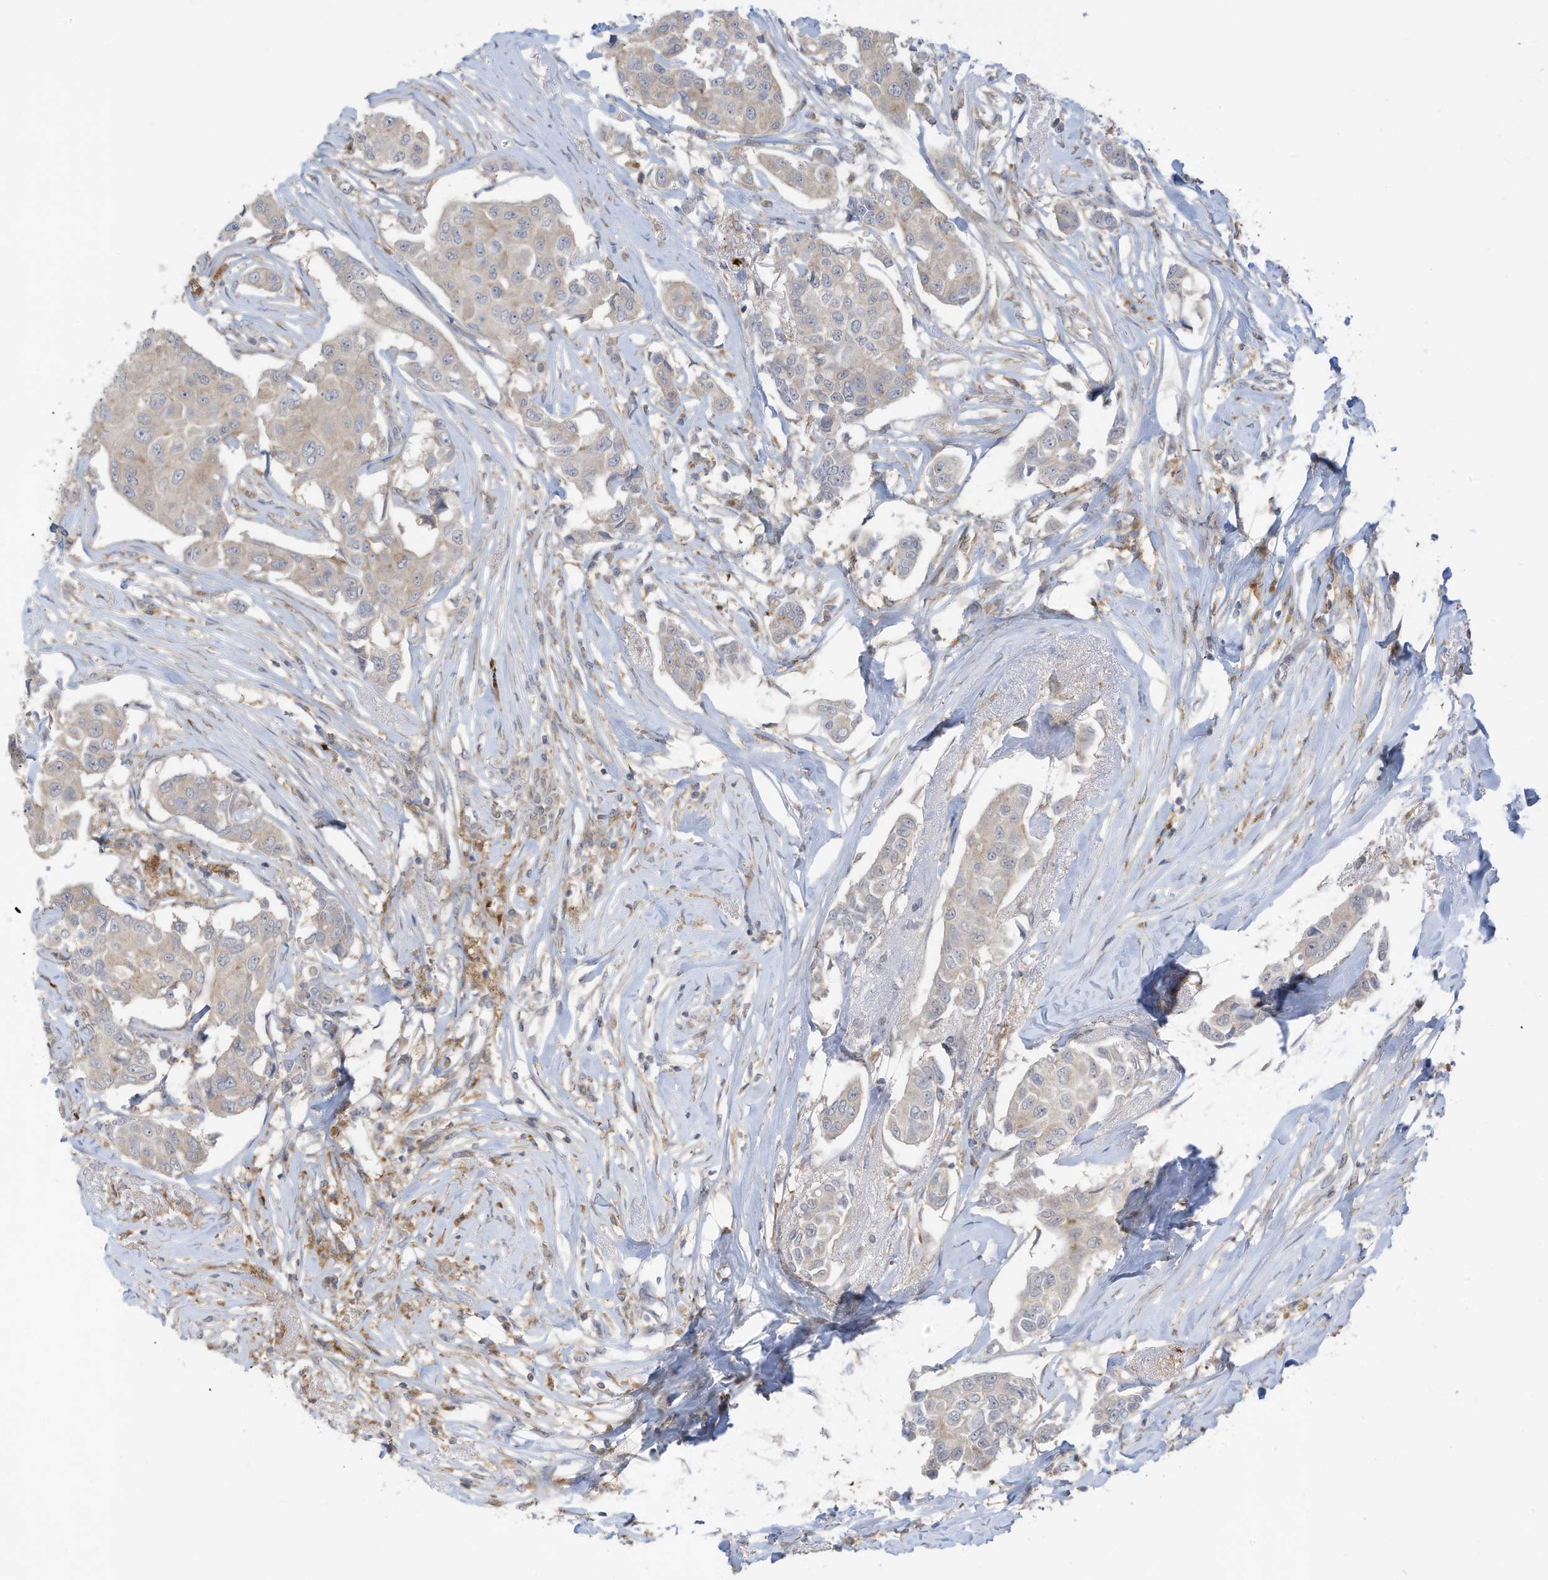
{"staining": {"intensity": "negative", "quantity": "none", "location": "none"}, "tissue": "breast cancer", "cell_type": "Tumor cells", "image_type": "cancer", "snomed": [{"axis": "morphology", "description": "Duct carcinoma"}, {"axis": "topography", "description": "Breast"}], "caption": "The micrograph displays no significant expression in tumor cells of breast invasive ductal carcinoma.", "gene": "DZIP3", "patient": {"sex": "female", "age": 80}}